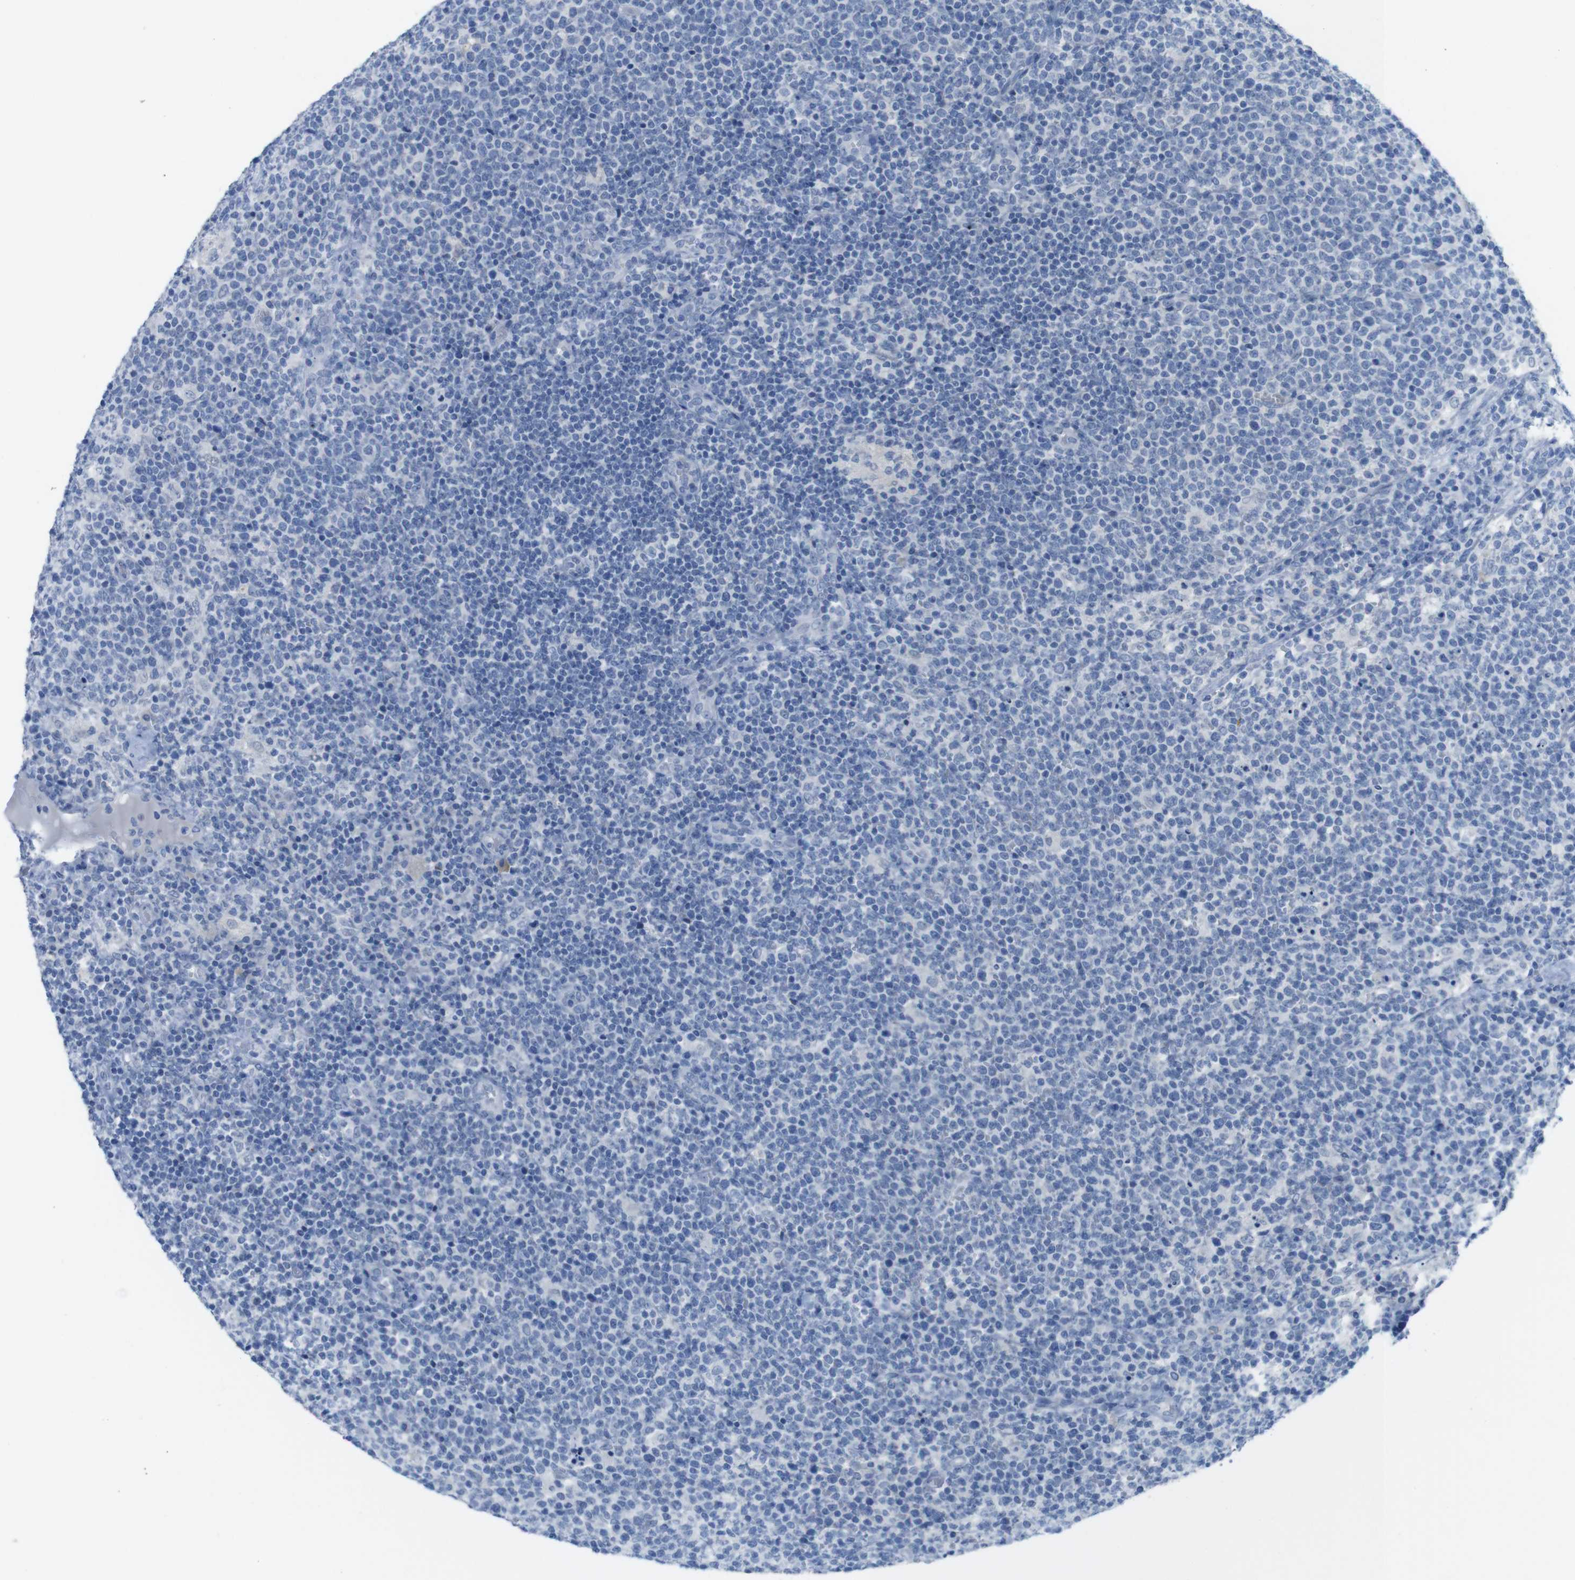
{"staining": {"intensity": "negative", "quantity": "none", "location": "none"}, "tissue": "lymphoma", "cell_type": "Tumor cells", "image_type": "cancer", "snomed": [{"axis": "morphology", "description": "Malignant lymphoma, non-Hodgkin's type, High grade"}, {"axis": "topography", "description": "Lymph node"}], "caption": "Immunohistochemistry image of neoplastic tissue: malignant lymphoma, non-Hodgkin's type (high-grade) stained with DAB (3,3'-diaminobenzidine) reveals no significant protein expression in tumor cells.", "gene": "OPN1SW", "patient": {"sex": "male", "age": 61}}